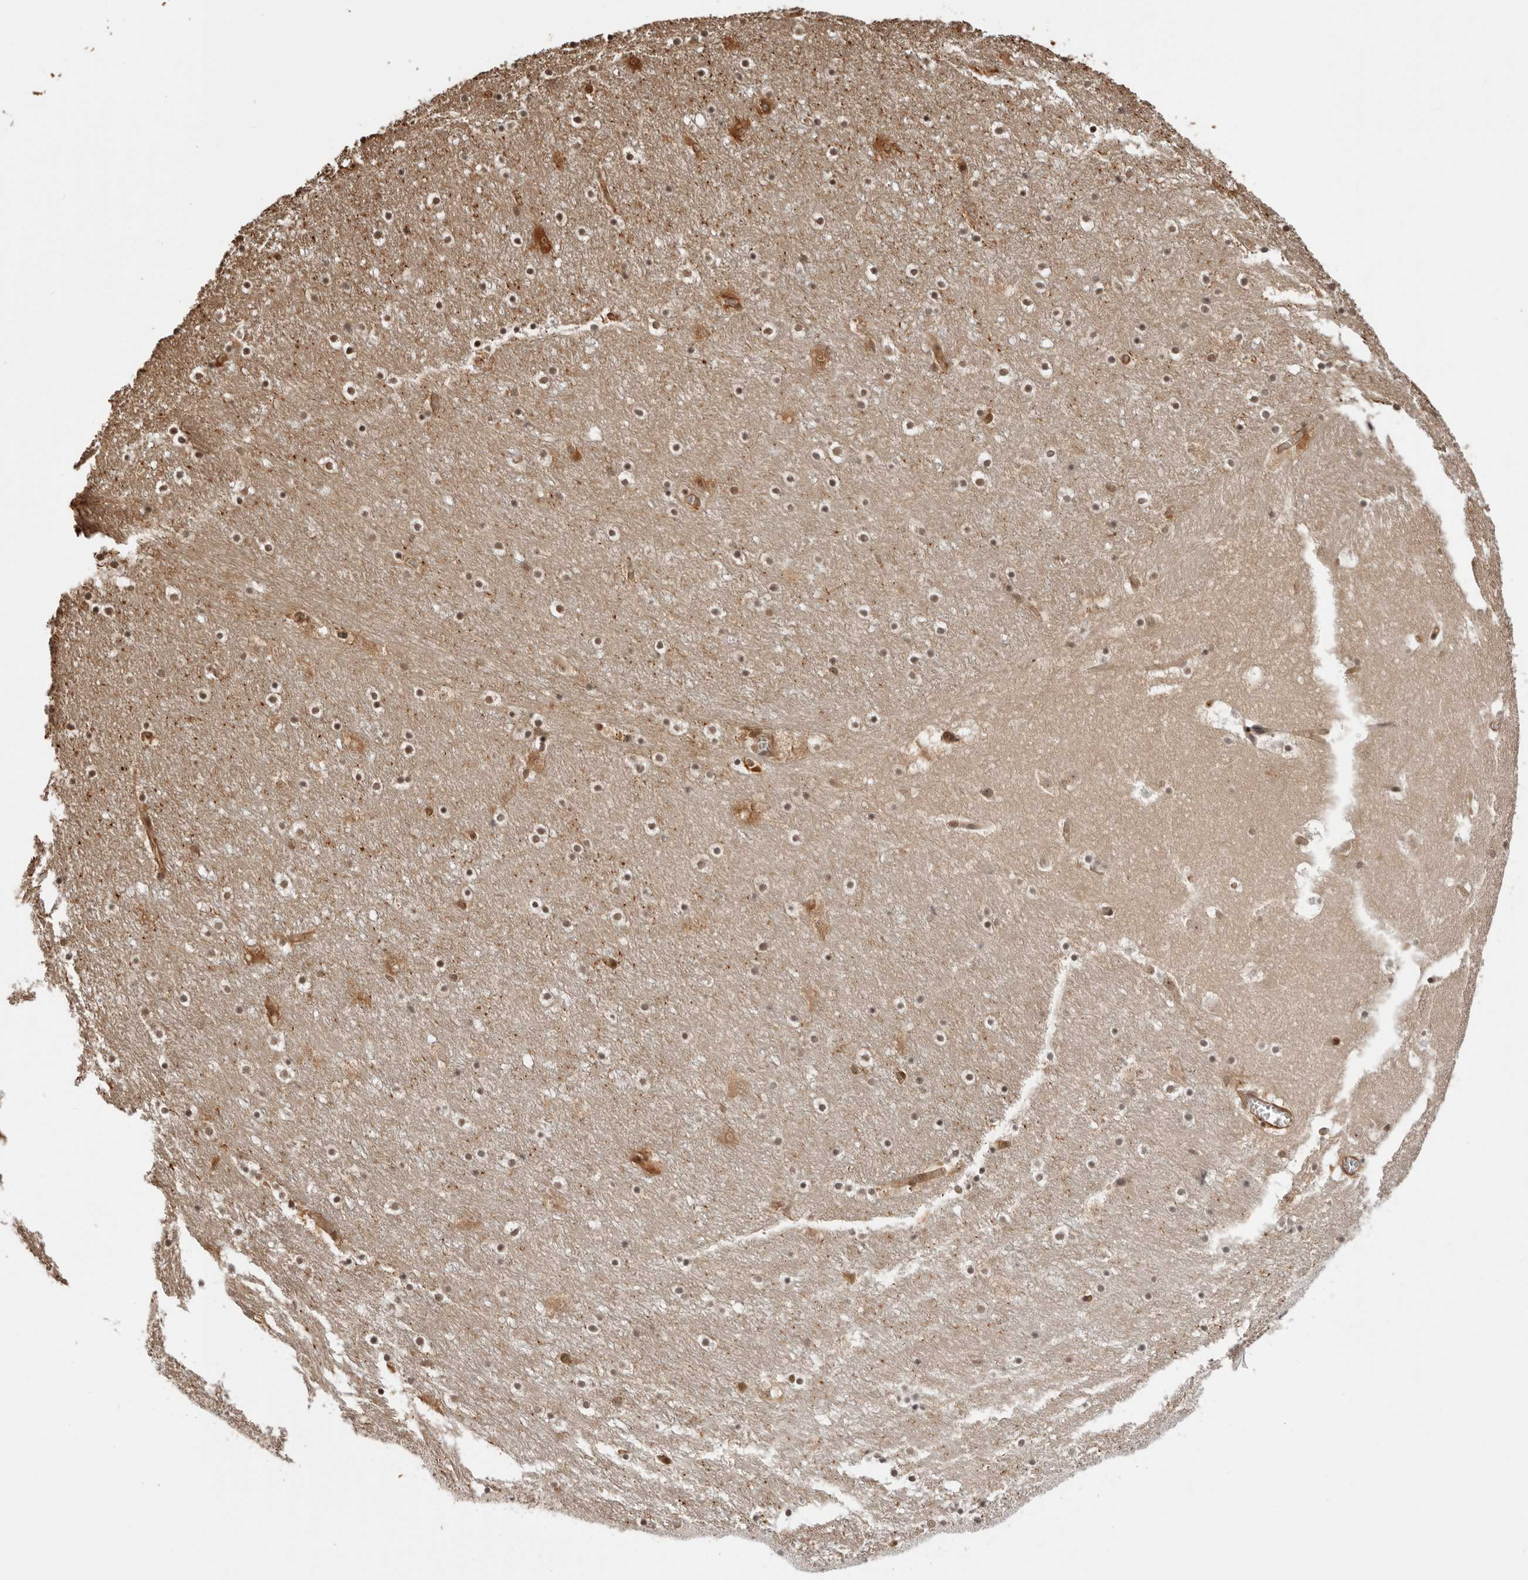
{"staining": {"intensity": "moderate", "quantity": "25%-75%", "location": "cytoplasmic/membranous,nuclear"}, "tissue": "caudate", "cell_type": "Glial cells", "image_type": "normal", "snomed": [{"axis": "morphology", "description": "Normal tissue, NOS"}, {"axis": "topography", "description": "Lateral ventricle wall"}], "caption": "Glial cells reveal medium levels of moderate cytoplasmic/membranous,nuclear positivity in about 25%-75% of cells in normal caudate.", "gene": "SDE2", "patient": {"sex": "male", "age": 45}}